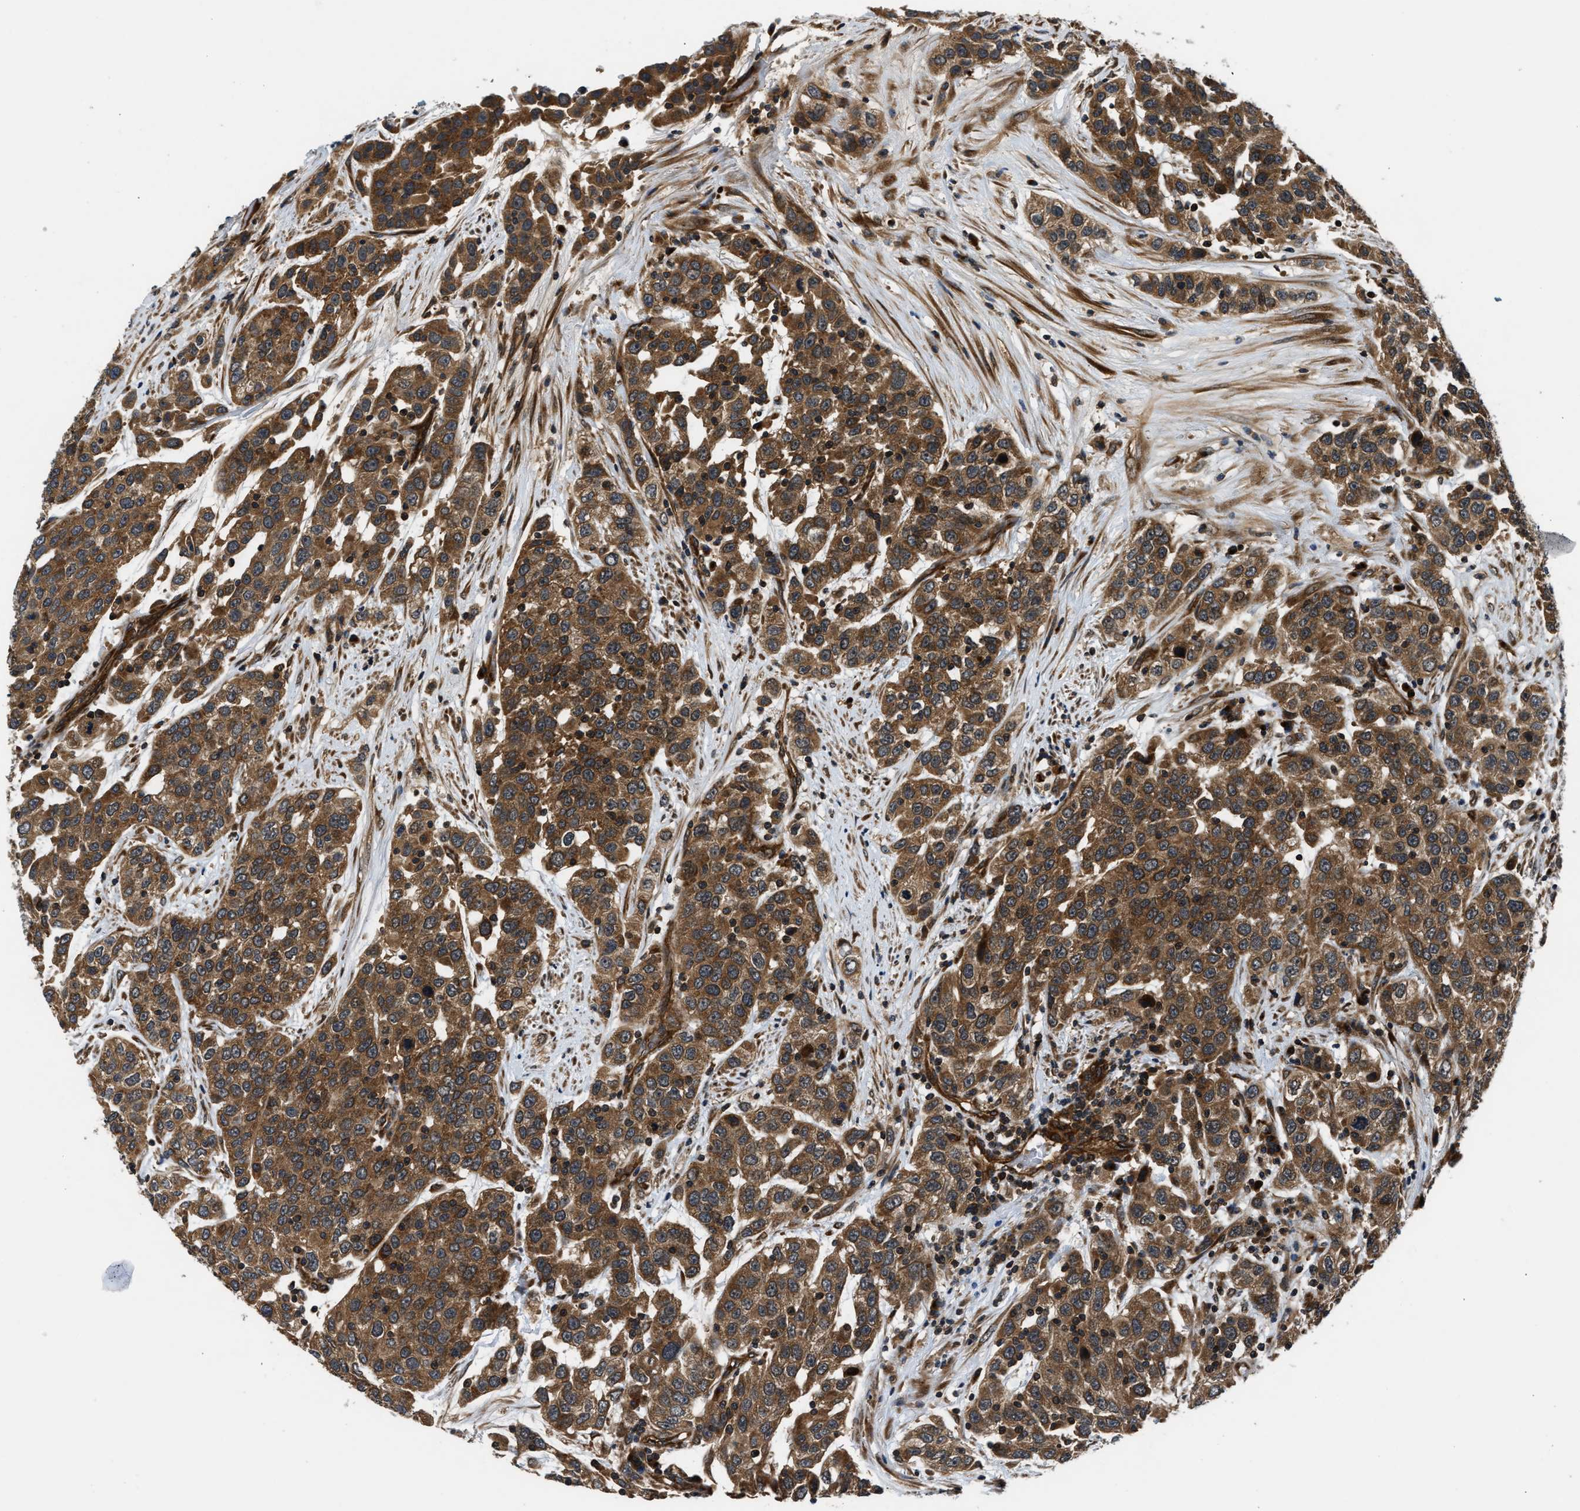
{"staining": {"intensity": "strong", "quantity": ">75%", "location": "cytoplasmic/membranous"}, "tissue": "urothelial cancer", "cell_type": "Tumor cells", "image_type": "cancer", "snomed": [{"axis": "morphology", "description": "Urothelial carcinoma, High grade"}, {"axis": "topography", "description": "Urinary bladder"}], "caption": "Human urothelial carcinoma (high-grade) stained for a protein (brown) reveals strong cytoplasmic/membranous positive staining in about >75% of tumor cells.", "gene": "PNPLA8", "patient": {"sex": "female", "age": 80}}